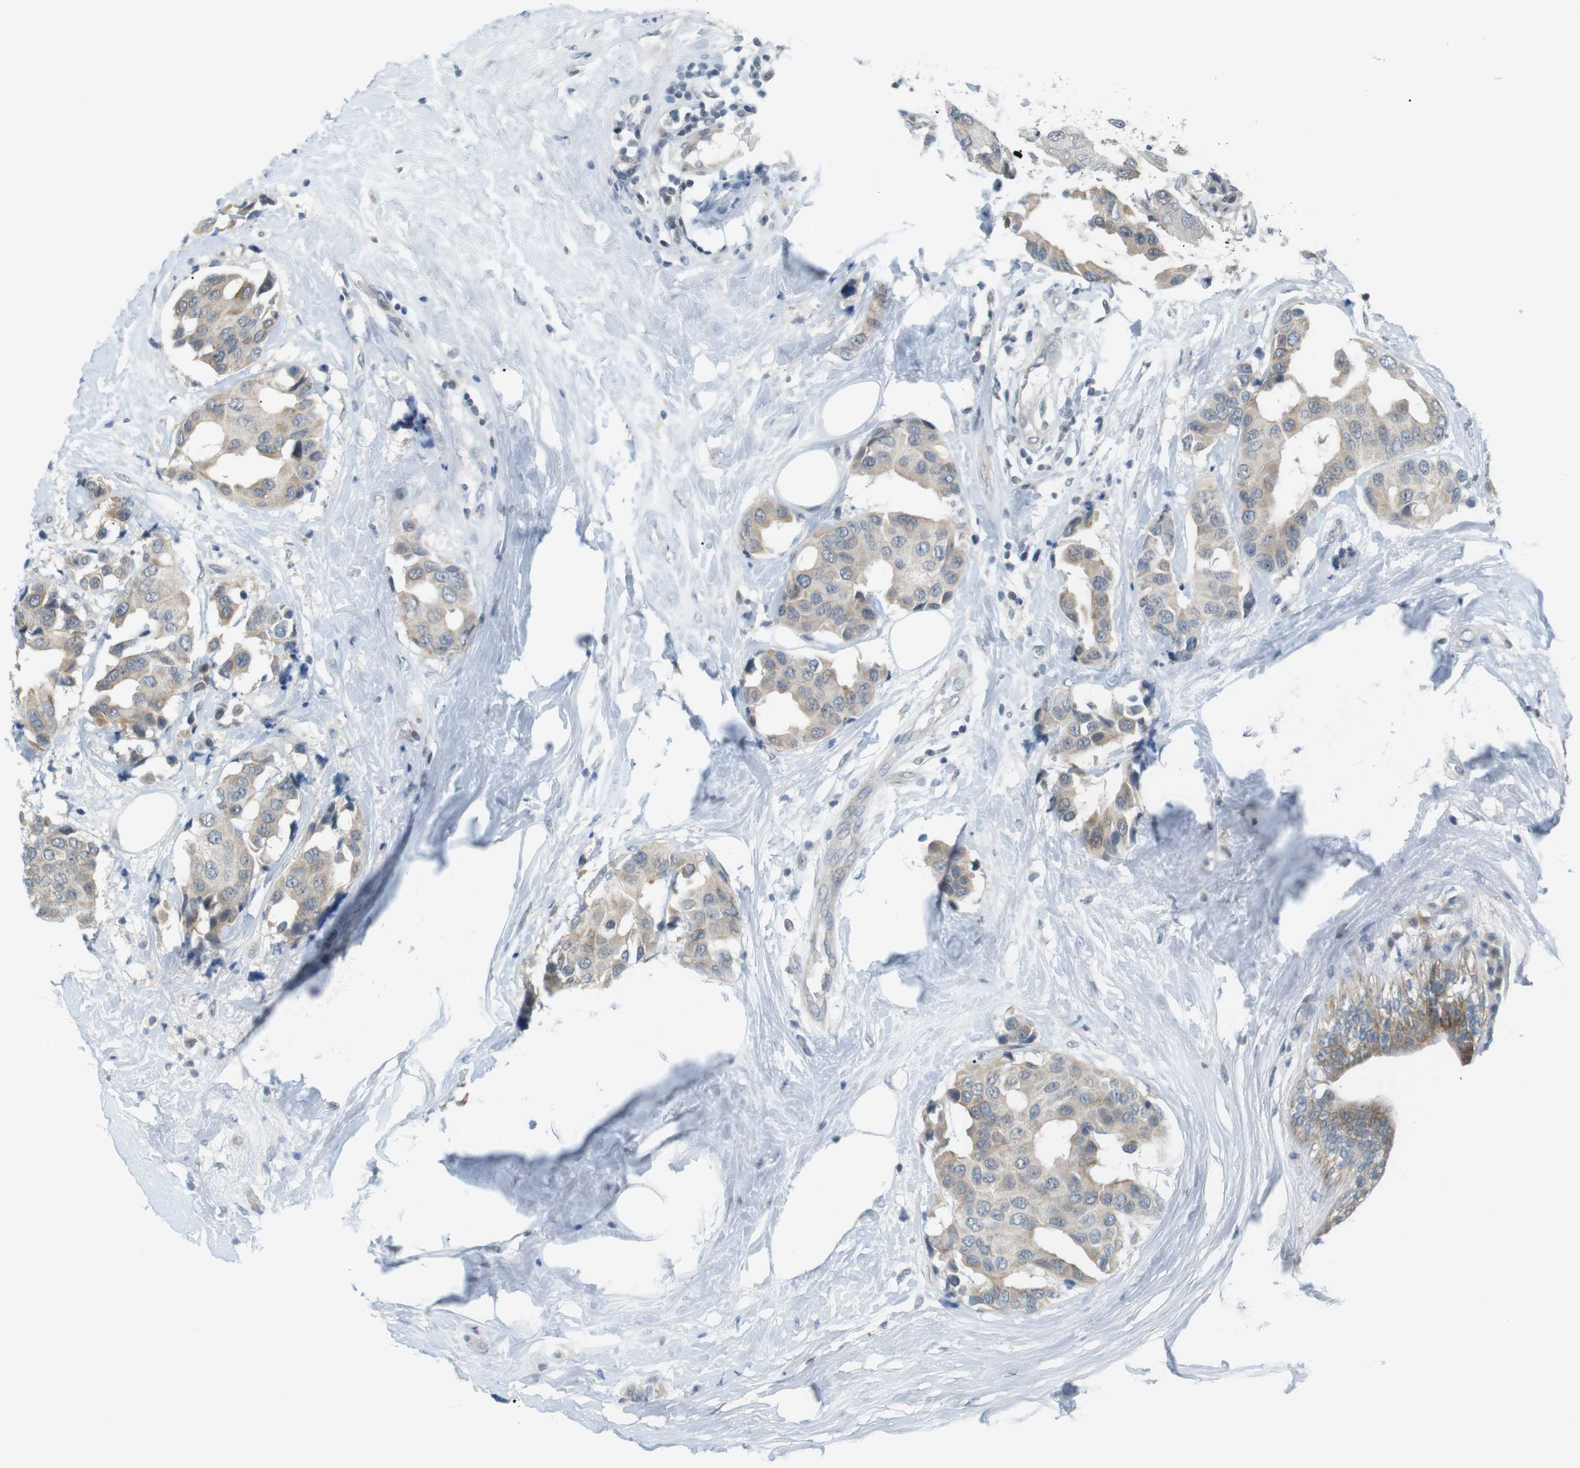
{"staining": {"intensity": "weak", "quantity": ">75%", "location": "cytoplasmic/membranous"}, "tissue": "breast cancer", "cell_type": "Tumor cells", "image_type": "cancer", "snomed": [{"axis": "morphology", "description": "Normal tissue, NOS"}, {"axis": "morphology", "description": "Duct carcinoma"}, {"axis": "topography", "description": "Breast"}], "caption": "Tumor cells reveal weak cytoplasmic/membranous staining in about >75% of cells in breast cancer. (brown staining indicates protein expression, while blue staining denotes nuclei).", "gene": "RTN3", "patient": {"sex": "female", "age": 39}}